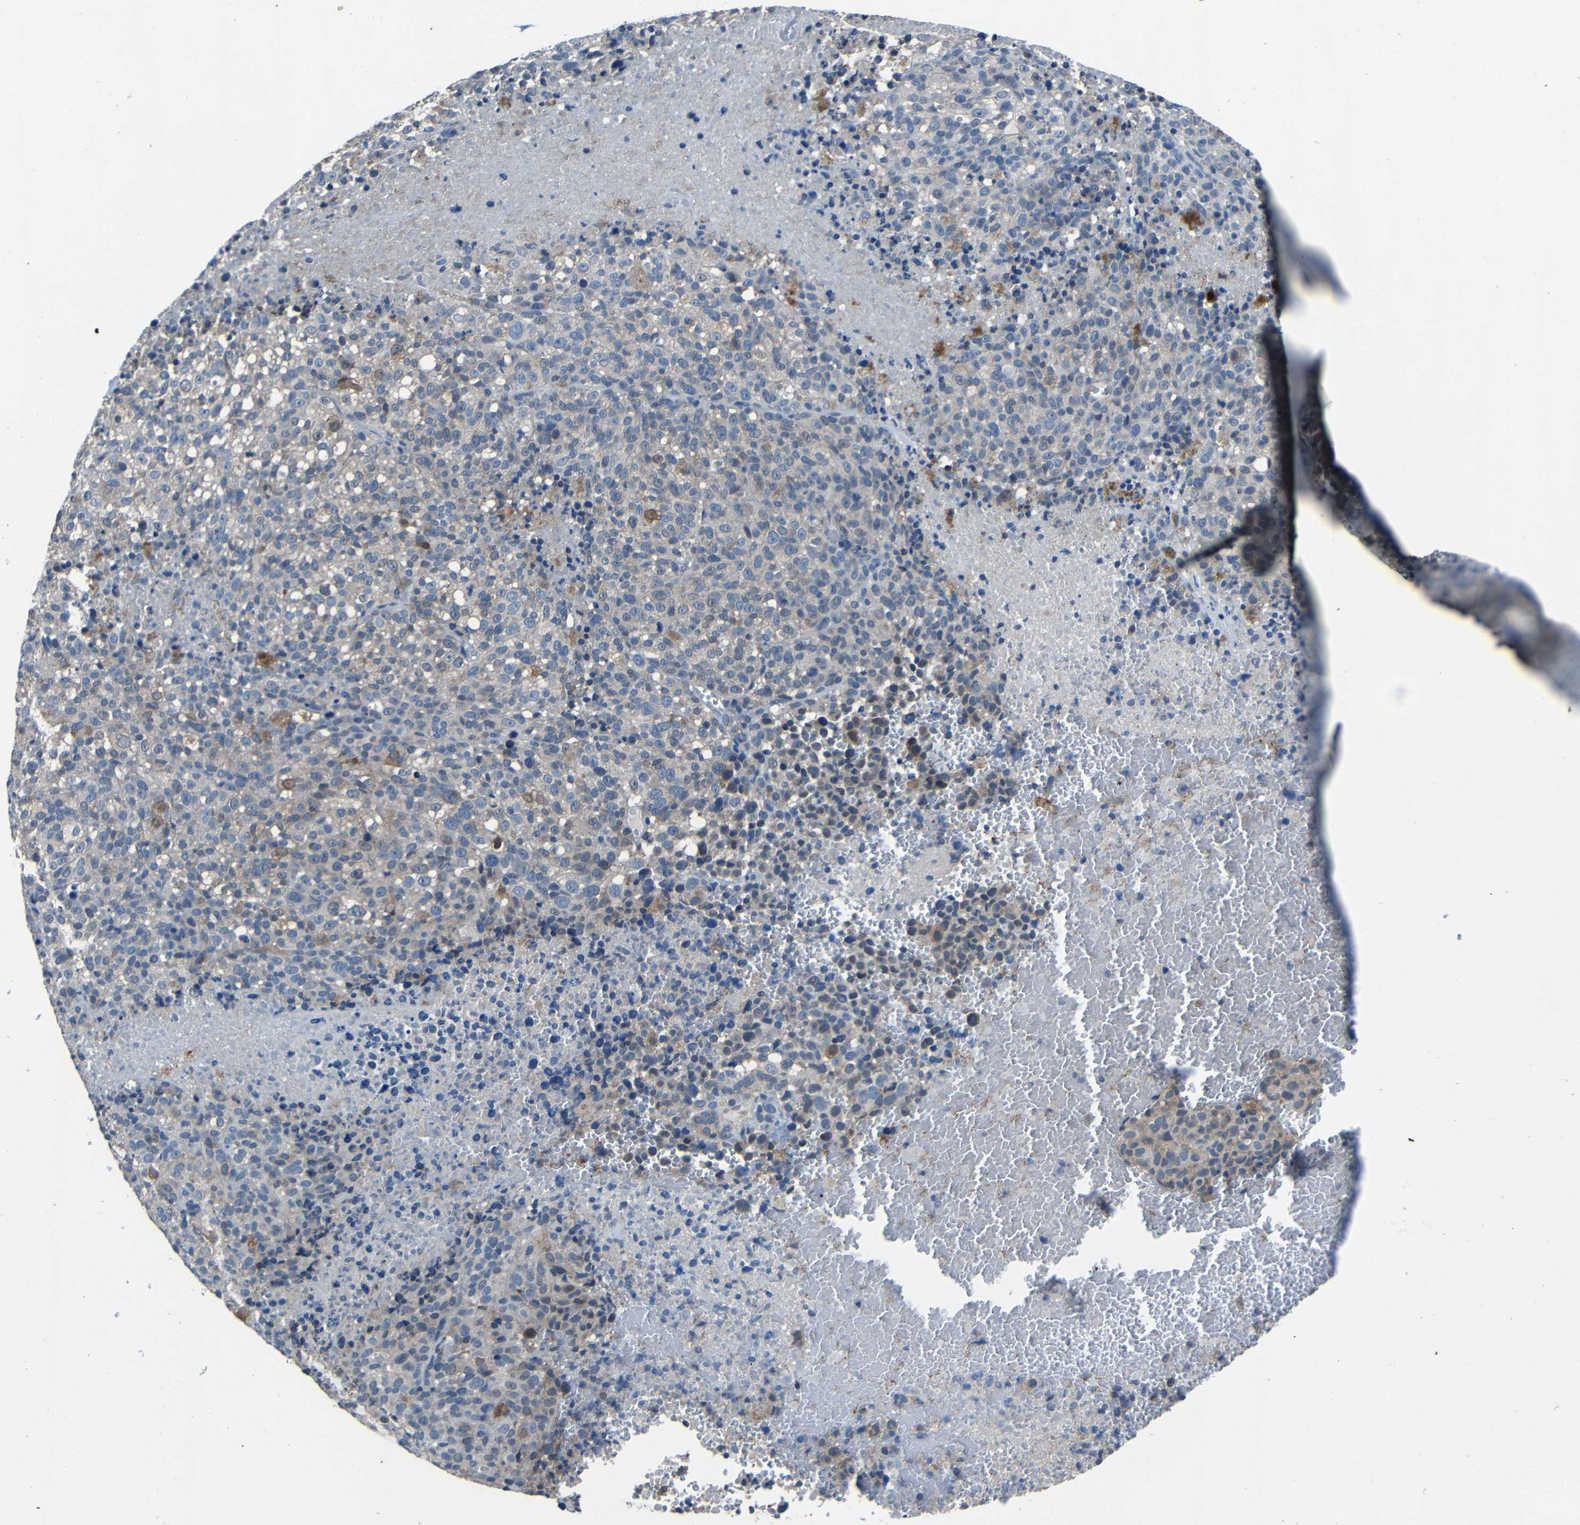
{"staining": {"intensity": "weak", "quantity": "<25%", "location": "cytoplasmic/membranous"}, "tissue": "melanoma", "cell_type": "Tumor cells", "image_type": "cancer", "snomed": [{"axis": "morphology", "description": "Malignant melanoma, Metastatic site"}, {"axis": "topography", "description": "Cerebral cortex"}], "caption": "DAB immunohistochemical staining of human malignant melanoma (metastatic site) exhibits no significant staining in tumor cells.", "gene": "SLA", "patient": {"sex": "female", "age": 52}}